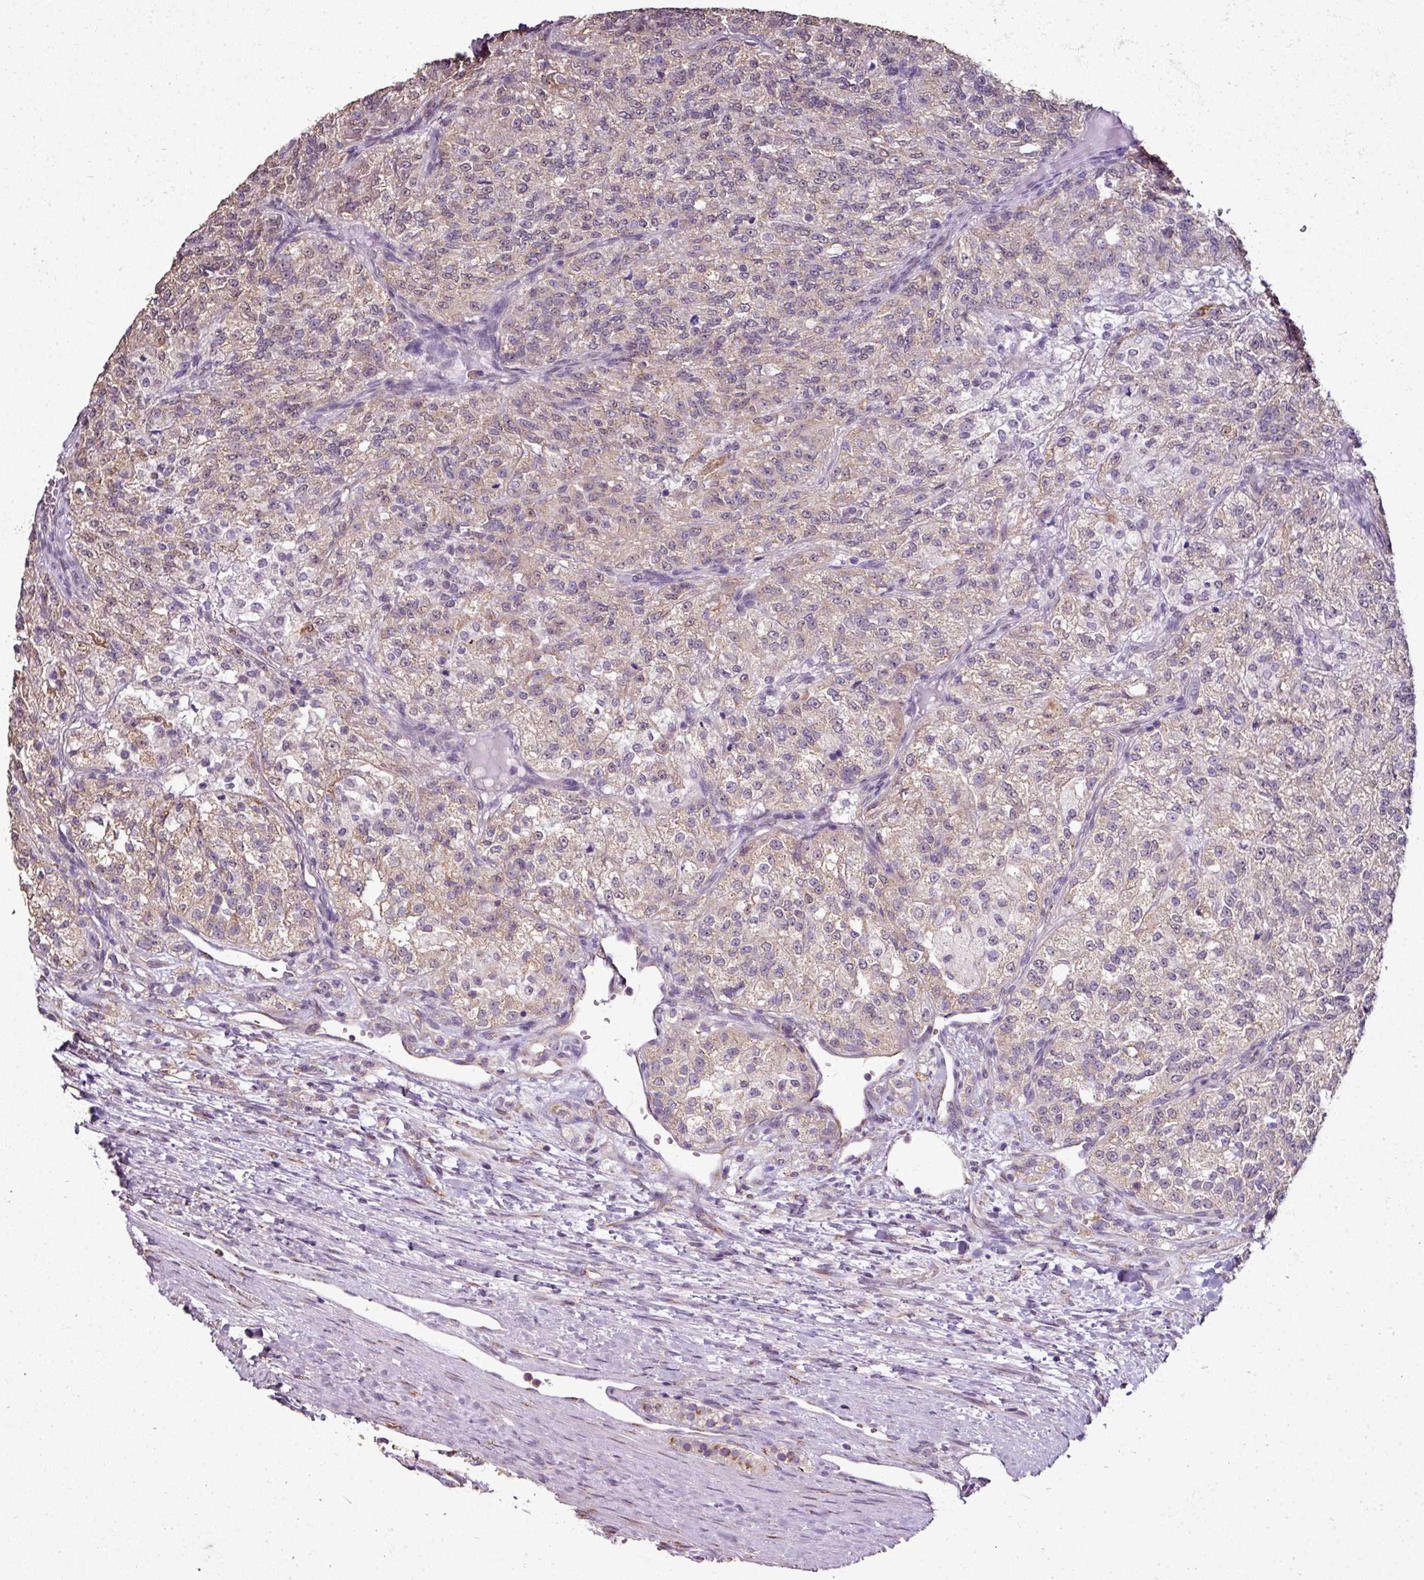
{"staining": {"intensity": "weak", "quantity": ">75%", "location": "cytoplasmic/membranous,nuclear"}, "tissue": "renal cancer", "cell_type": "Tumor cells", "image_type": "cancer", "snomed": [{"axis": "morphology", "description": "Adenocarcinoma, NOS"}, {"axis": "topography", "description": "Kidney"}], "caption": "Immunohistochemistry photomicrograph of human adenocarcinoma (renal) stained for a protein (brown), which shows low levels of weak cytoplasmic/membranous and nuclear expression in about >75% of tumor cells.", "gene": "JPH2", "patient": {"sex": "female", "age": 63}}